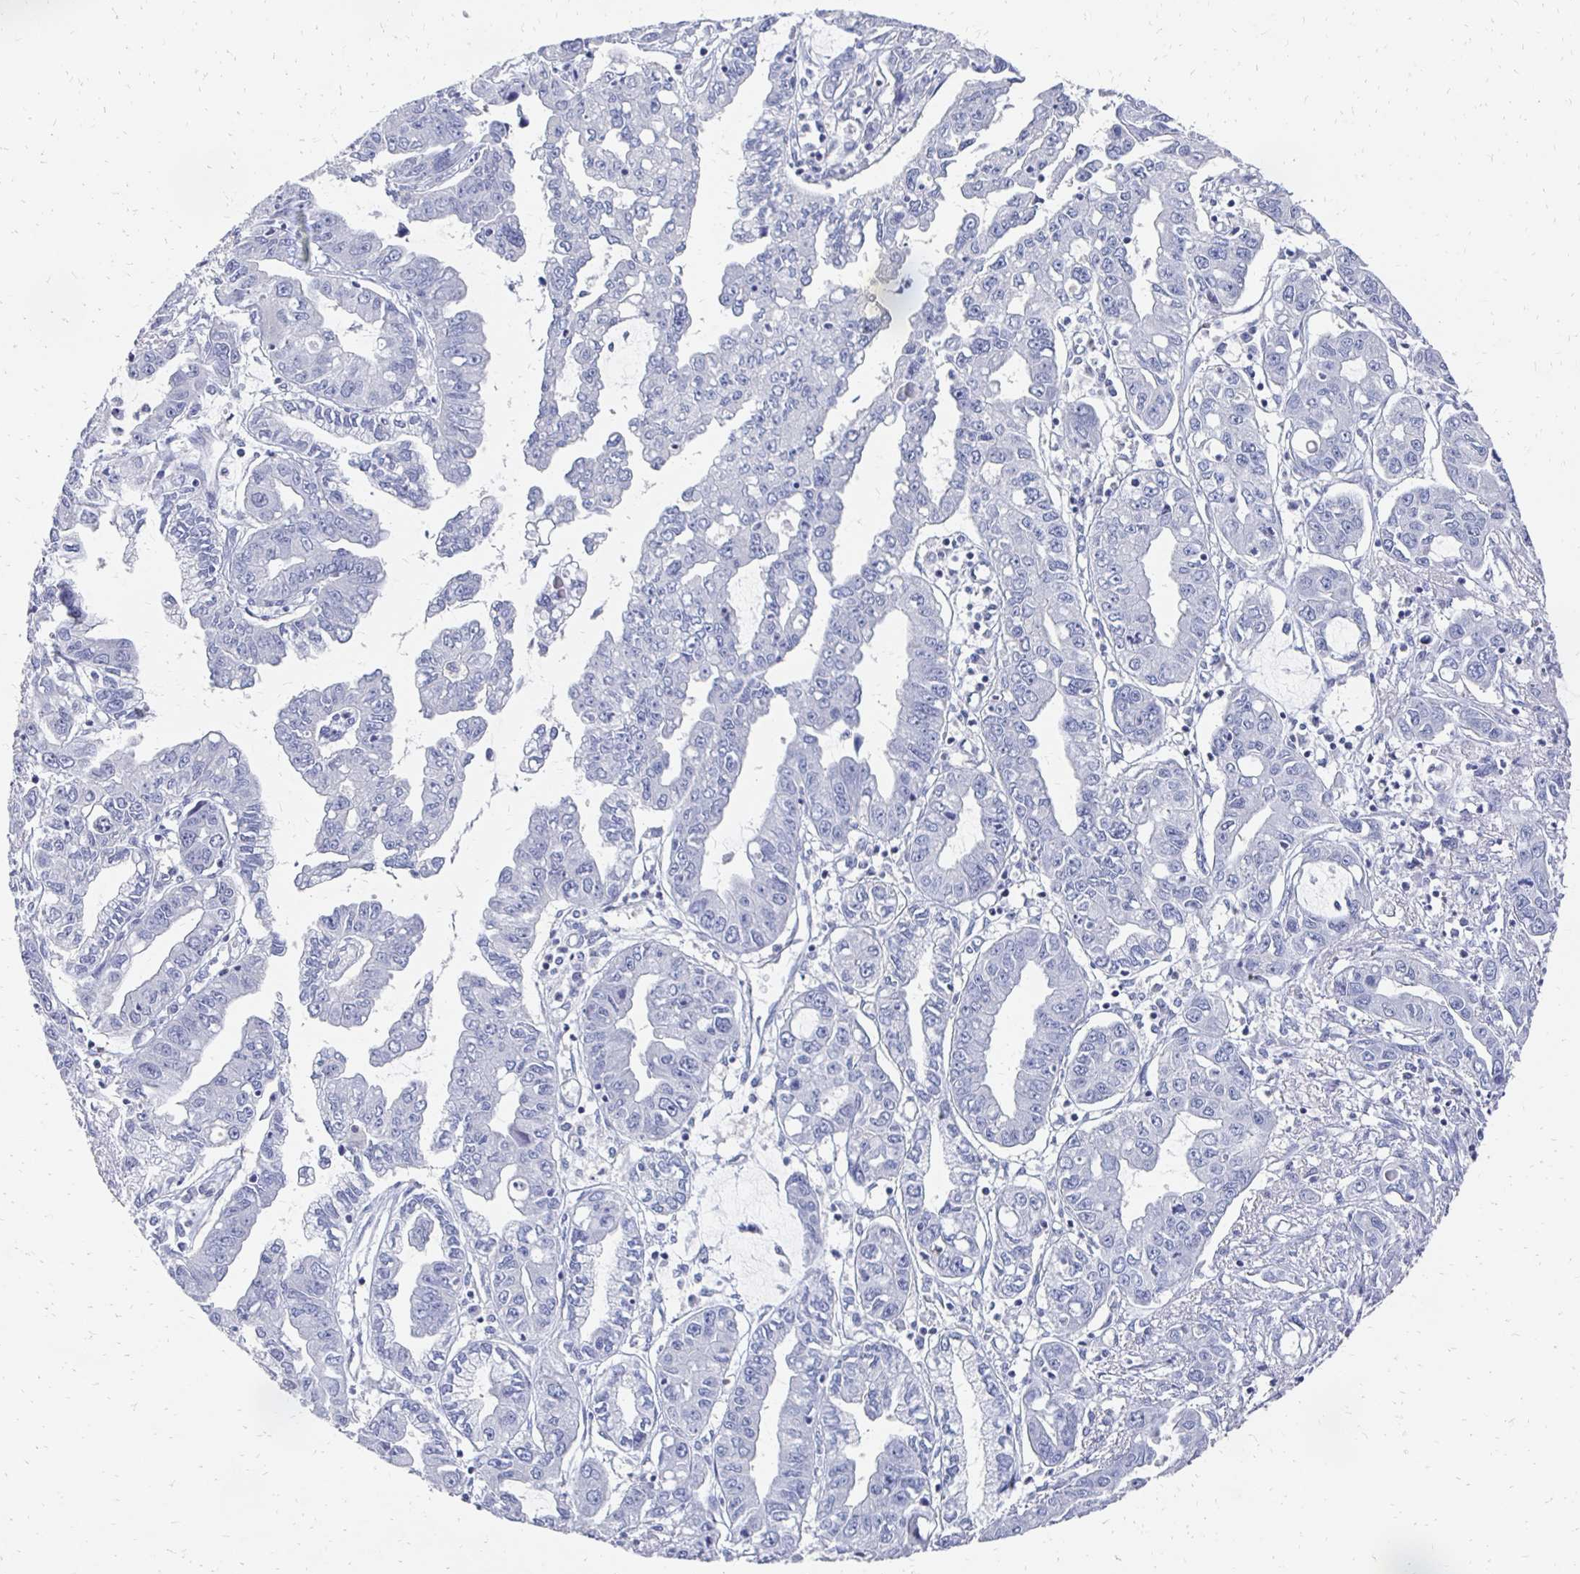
{"staining": {"intensity": "negative", "quantity": "none", "location": "none"}, "tissue": "liver cancer", "cell_type": "Tumor cells", "image_type": "cancer", "snomed": [{"axis": "morphology", "description": "Cholangiocarcinoma"}, {"axis": "topography", "description": "Liver"}], "caption": "DAB immunohistochemical staining of liver cholangiocarcinoma displays no significant positivity in tumor cells.", "gene": "SYCP3", "patient": {"sex": "male", "age": 58}}